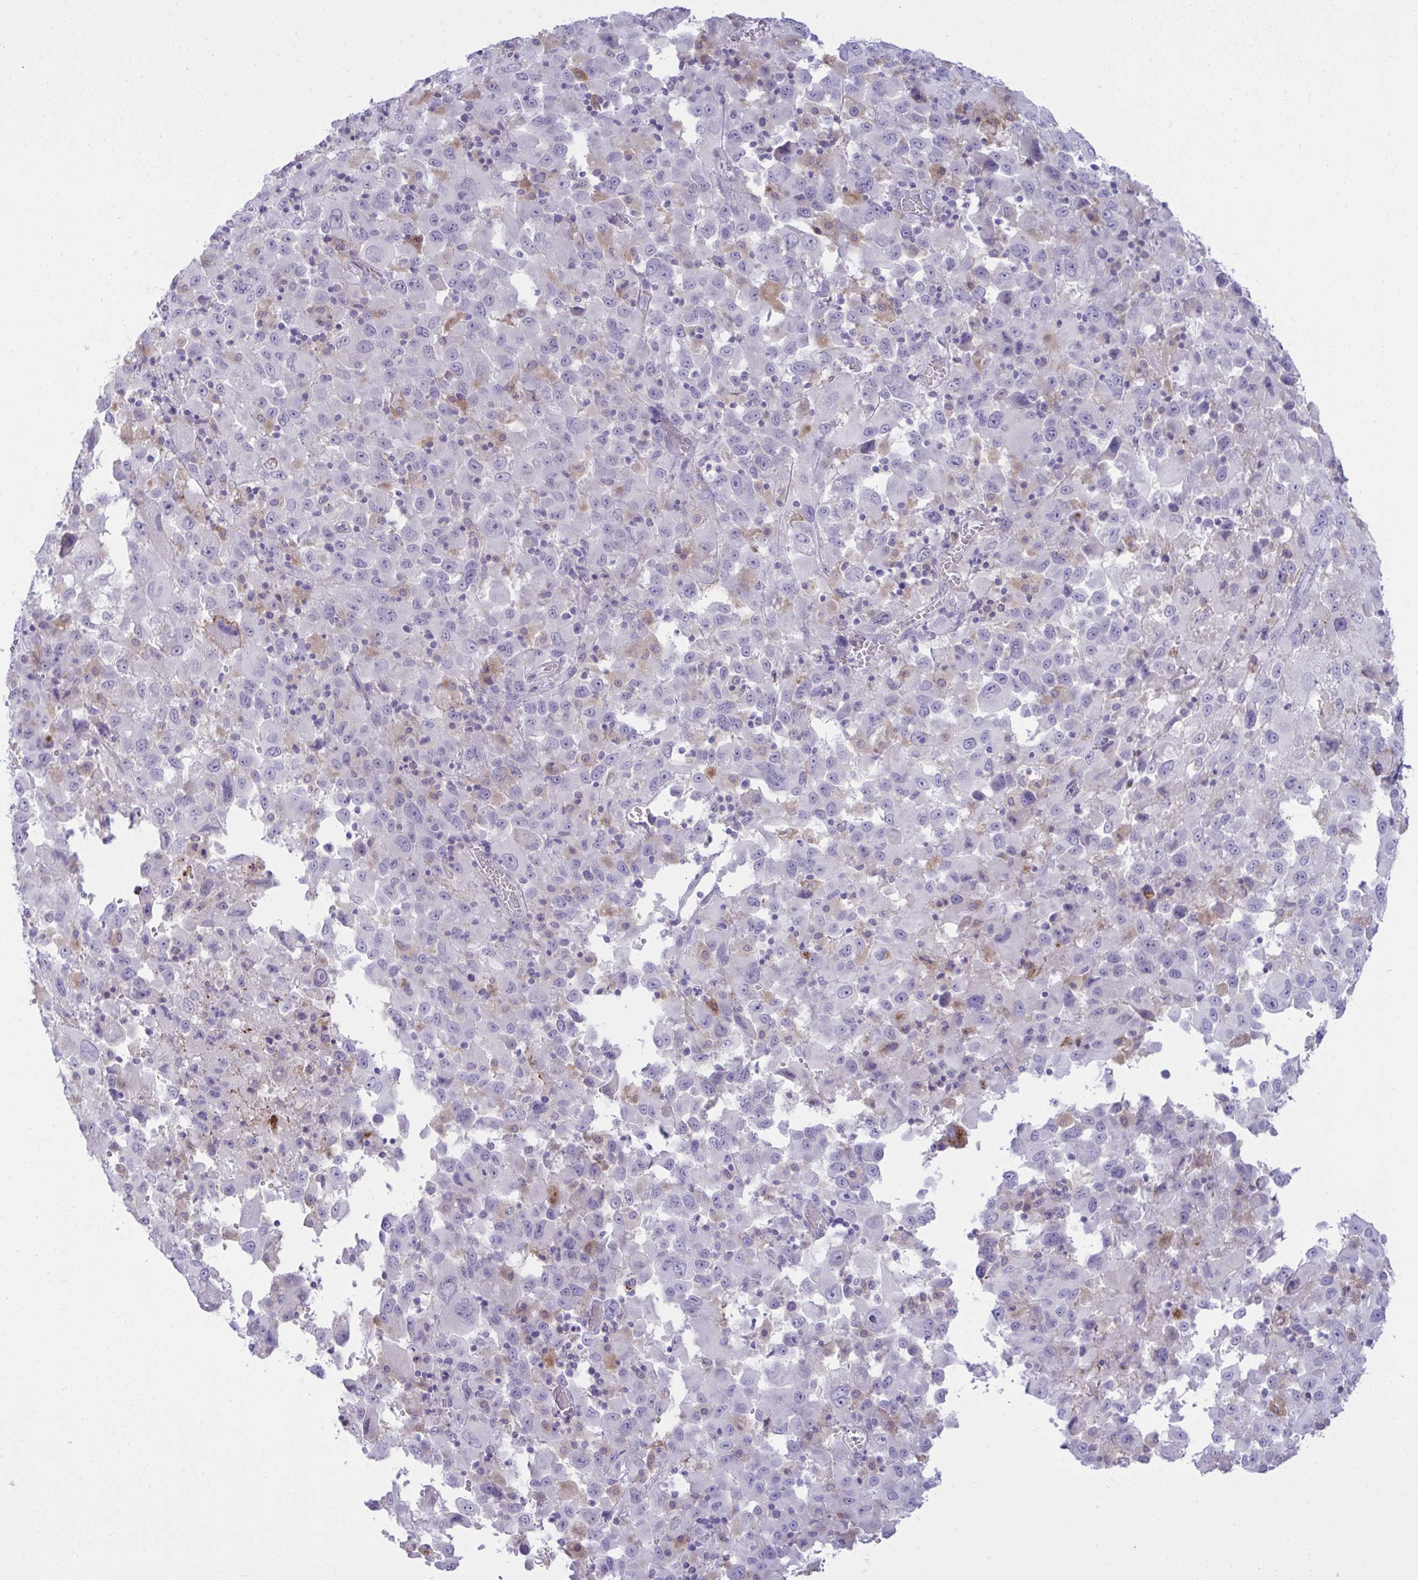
{"staining": {"intensity": "negative", "quantity": "none", "location": "none"}, "tissue": "melanoma", "cell_type": "Tumor cells", "image_type": "cancer", "snomed": [{"axis": "morphology", "description": "Malignant melanoma, Metastatic site"}, {"axis": "topography", "description": "Soft tissue"}], "caption": "The image exhibits no staining of tumor cells in malignant melanoma (metastatic site).", "gene": "RGPD5", "patient": {"sex": "male", "age": 50}}